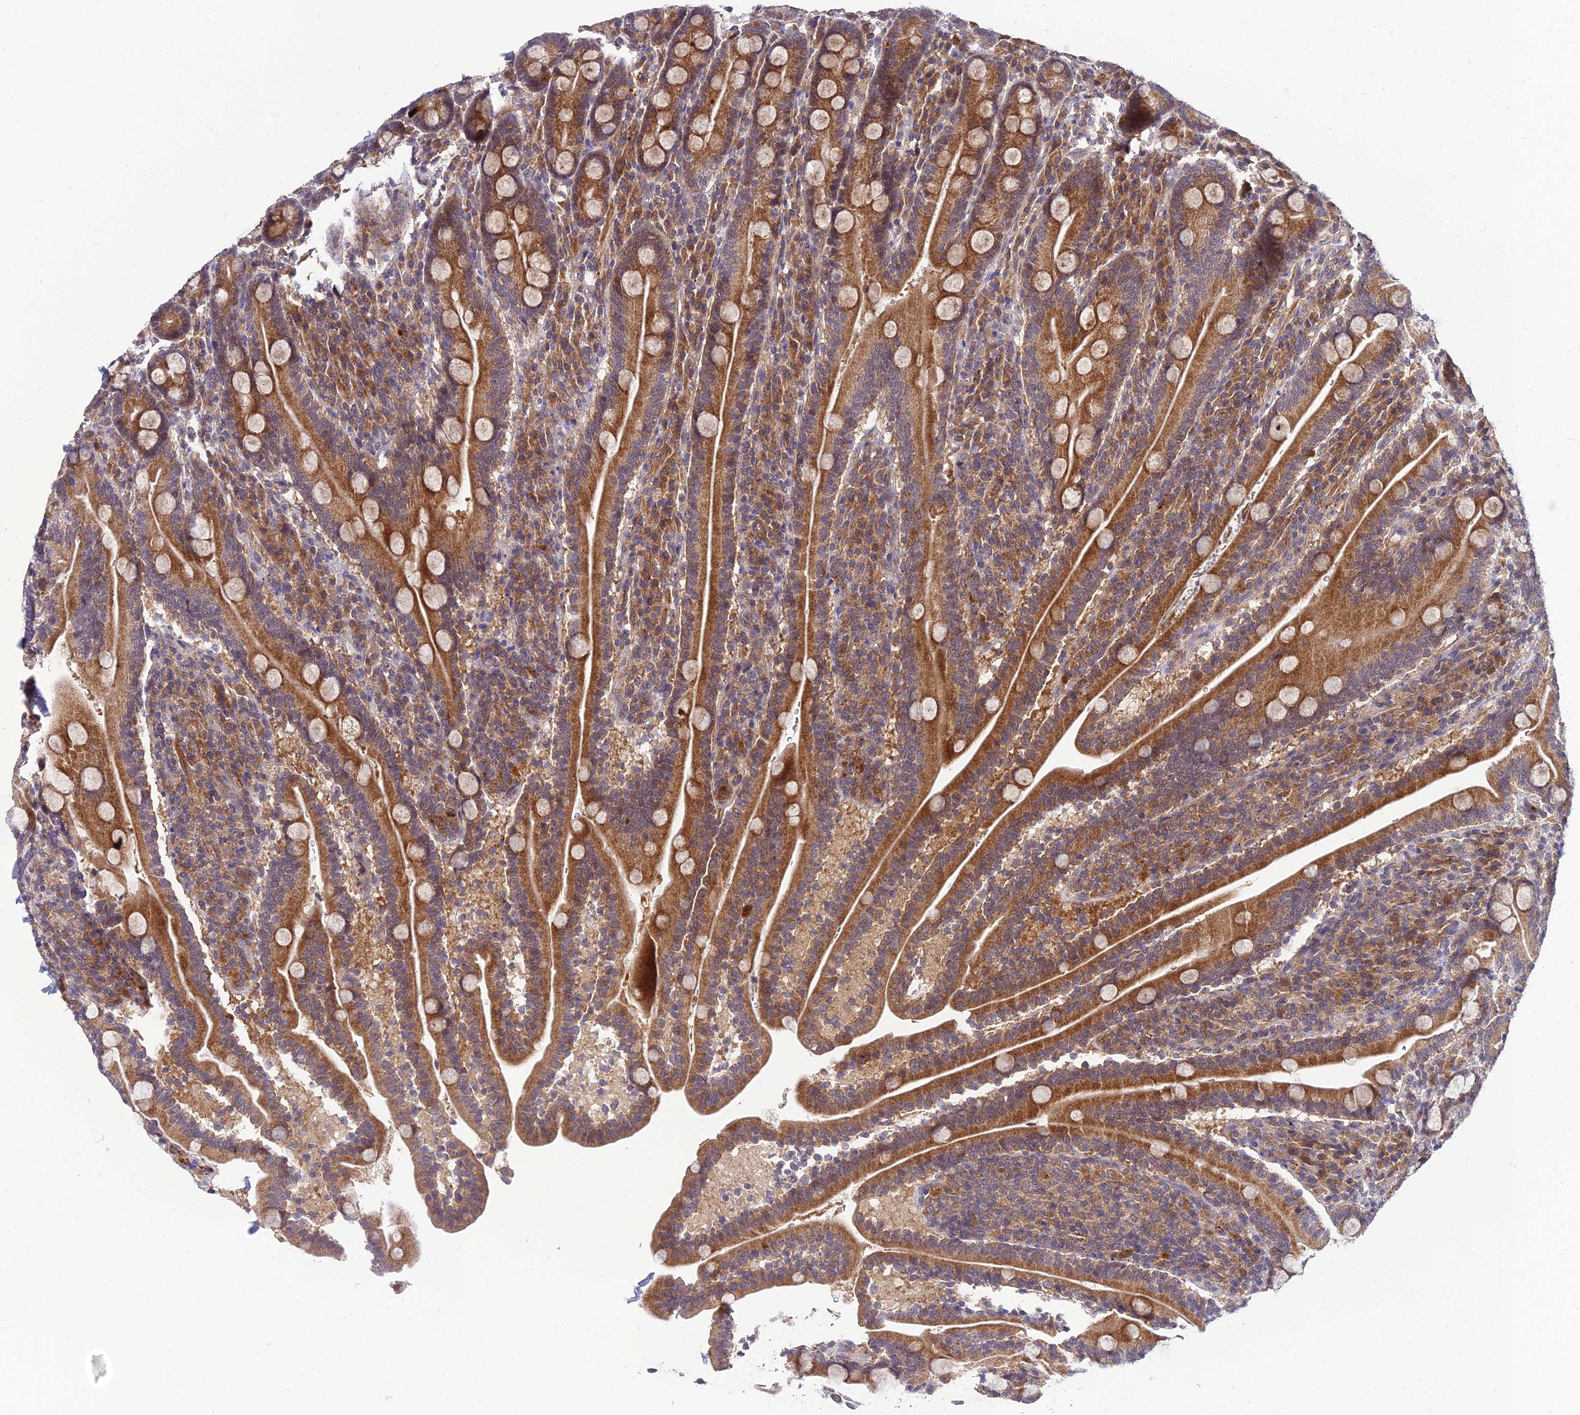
{"staining": {"intensity": "strong", "quantity": ">75%", "location": "cytoplasmic/membranous"}, "tissue": "duodenum", "cell_type": "Glandular cells", "image_type": "normal", "snomed": [{"axis": "morphology", "description": "Normal tissue, NOS"}, {"axis": "topography", "description": "Duodenum"}], "caption": "Glandular cells show high levels of strong cytoplasmic/membranous expression in about >75% of cells in normal human duodenum. (DAB (3,3'-diaminobenzidine) IHC, brown staining for protein, blue staining for nuclei).", "gene": "NPY", "patient": {"sex": "male", "age": 35}}